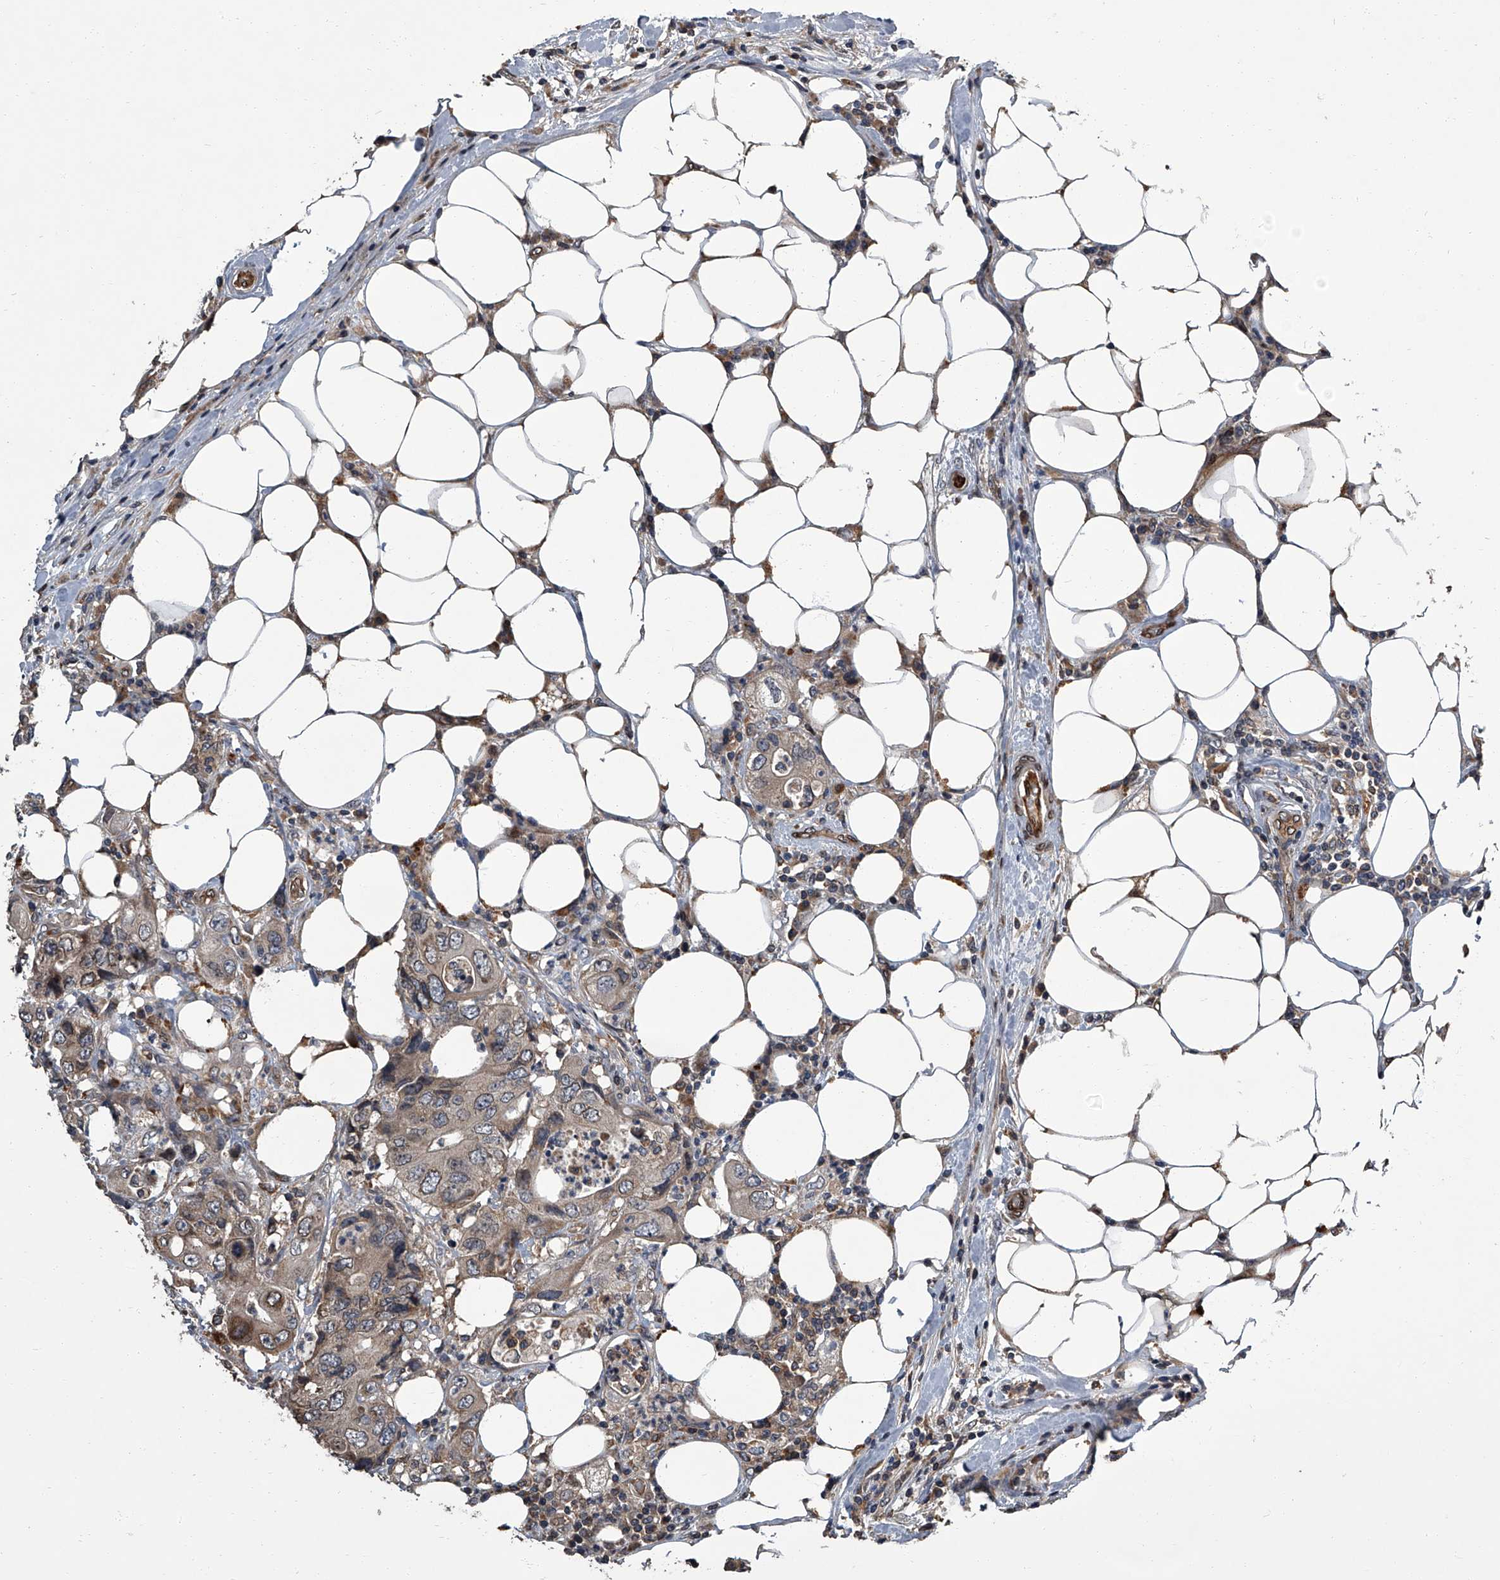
{"staining": {"intensity": "moderate", "quantity": "<25%", "location": "cytoplasmic/membranous"}, "tissue": "colorectal cancer", "cell_type": "Tumor cells", "image_type": "cancer", "snomed": [{"axis": "morphology", "description": "Adenocarcinoma, NOS"}, {"axis": "topography", "description": "Colon"}], "caption": "Immunohistochemical staining of adenocarcinoma (colorectal) exhibits moderate cytoplasmic/membranous protein expression in approximately <25% of tumor cells.", "gene": "LRRC8C", "patient": {"sex": "male", "age": 71}}